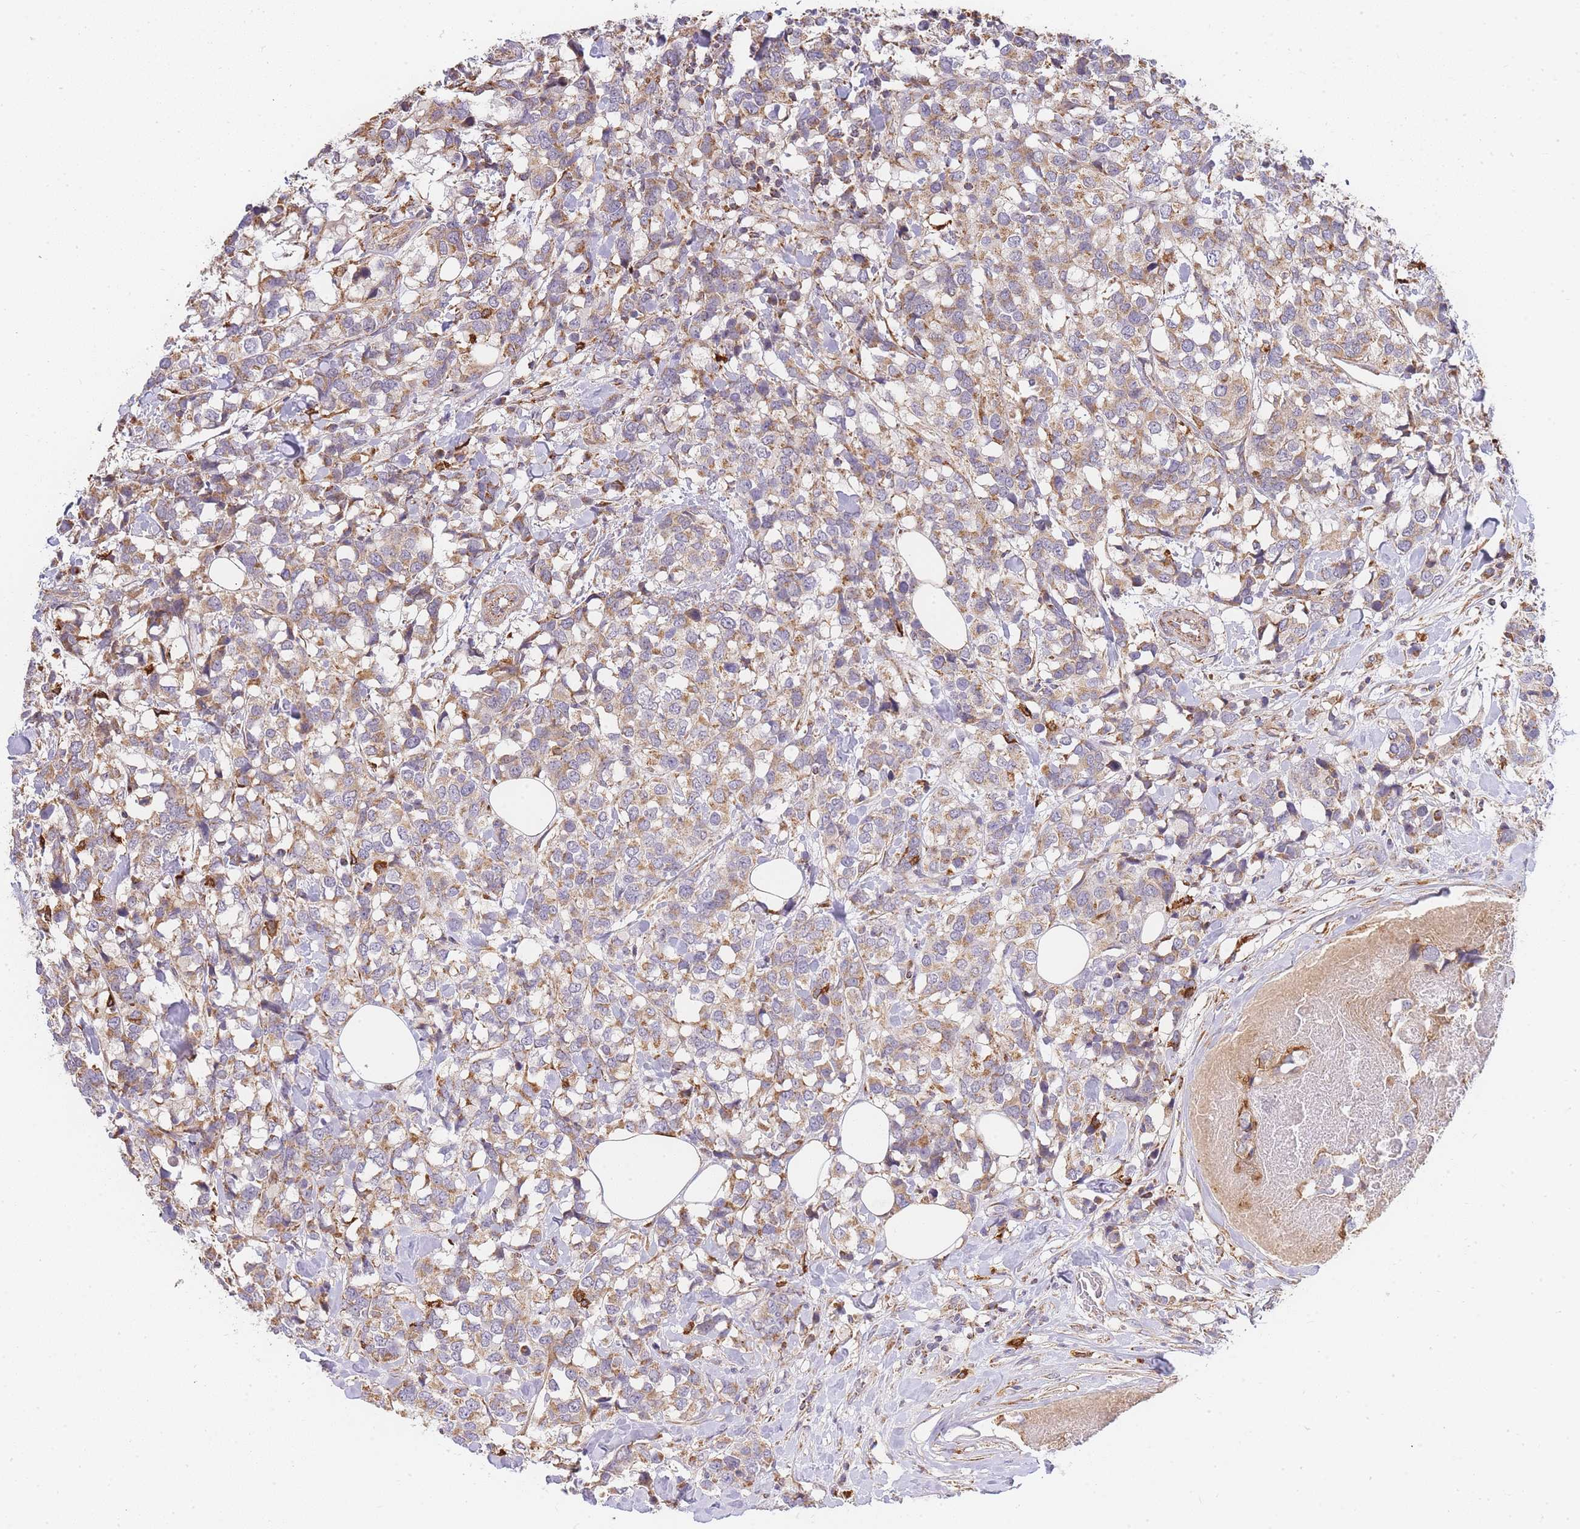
{"staining": {"intensity": "moderate", "quantity": ">75%", "location": "cytoplasmic/membranous"}, "tissue": "breast cancer", "cell_type": "Tumor cells", "image_type": "cancer", "snomed": [{"axis": "morphology", "description": "Lobular carcinoma"}, {"axis": "topography", "description": "Breast"}], "caption": "Breast cancer stained for a protein (brown) shows moderate cytoplasmic/membranous positive staining in approximately >75% of tumor cells.", "gene": "ADCY9", "patient": {"sex": "female", "age": 59}}